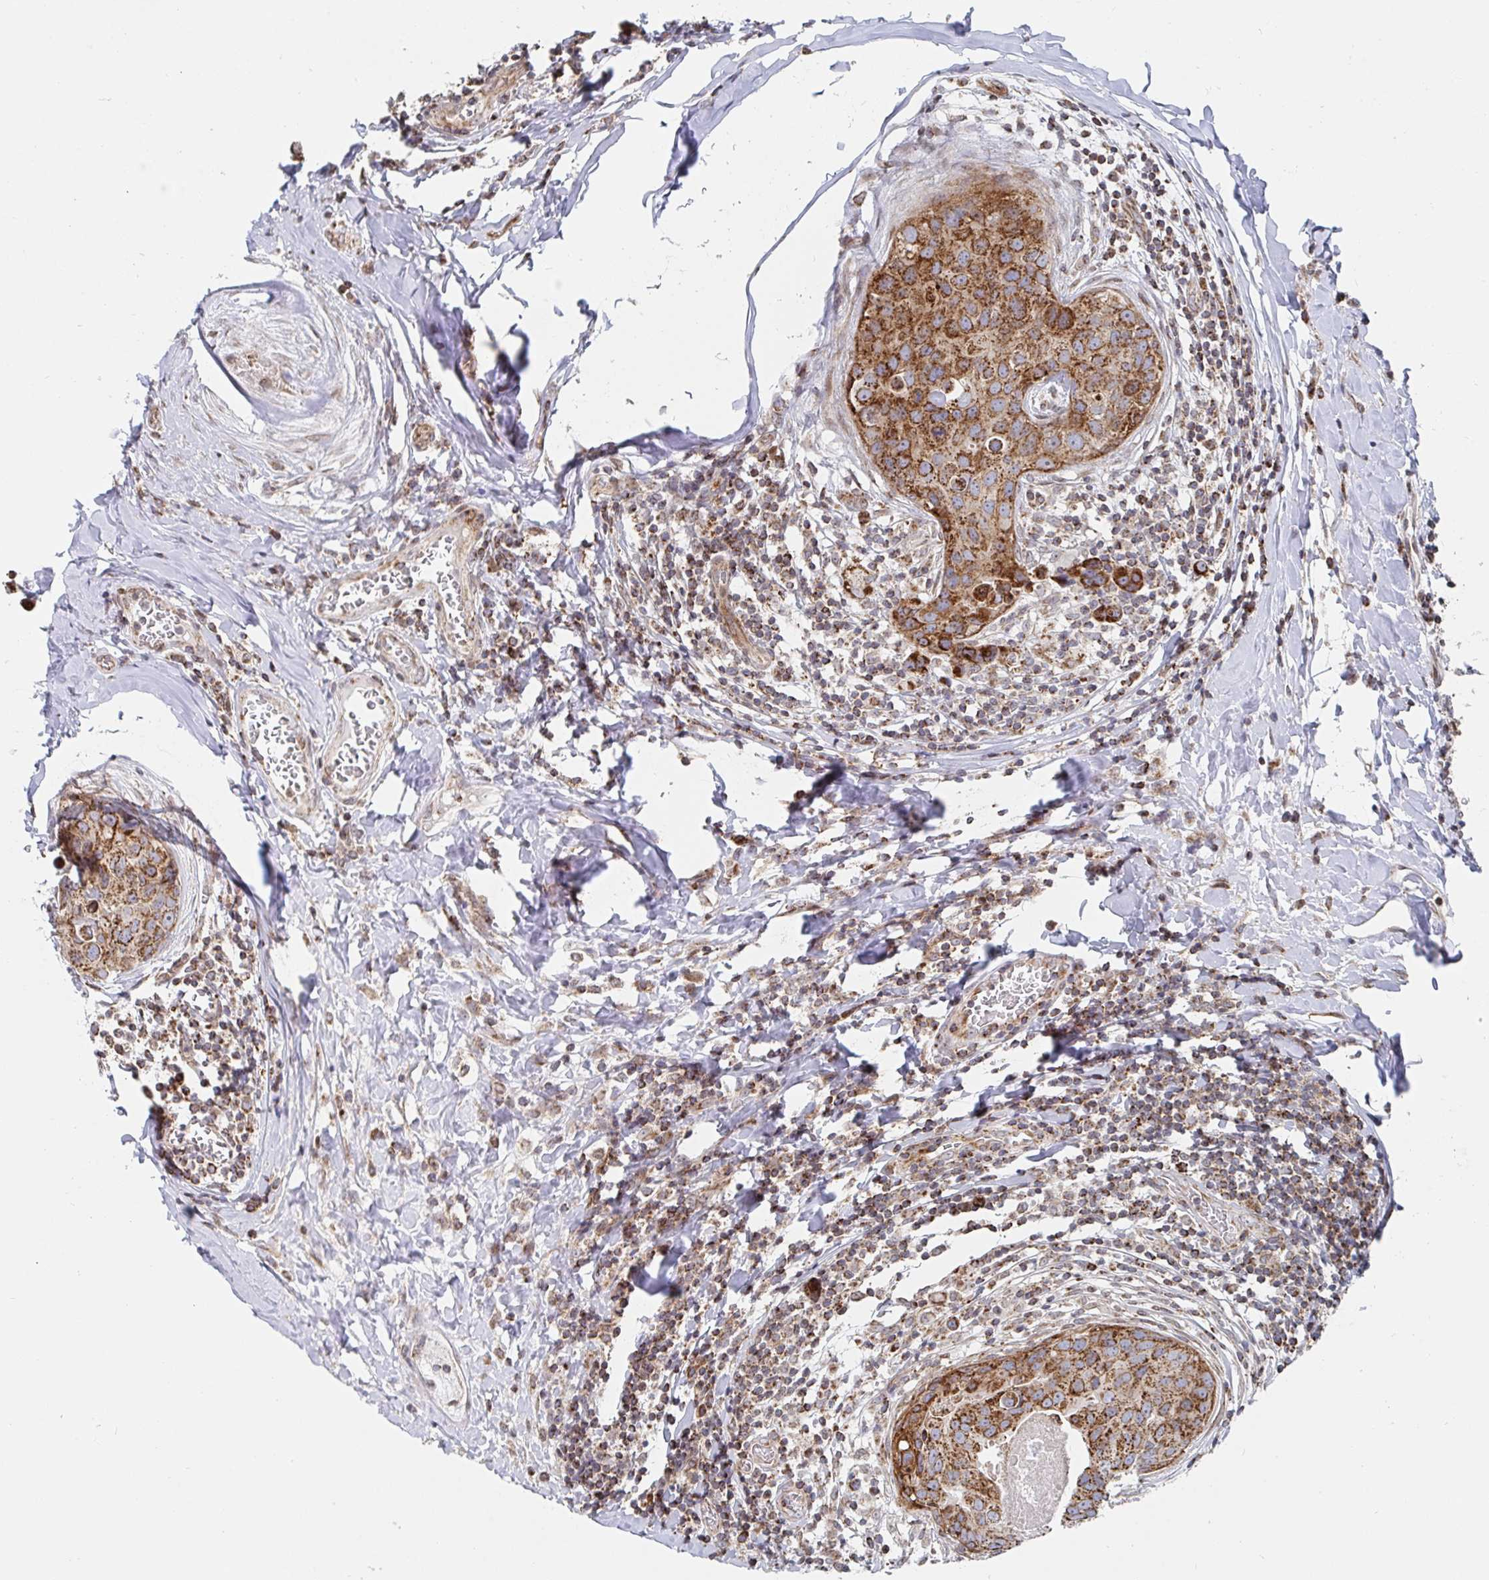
{"staining": {"intensity": "moderate", "quantity": ">75%", "location": "cytoplasmic/membranous"}, "tissue": "breast cancer", "cell_type": "Tumor cells", "image_type": "cancer", "snomed": [{"axis": "morphology", "description": "Duct carcinoma"}, {"axis": "topography", "description": "Breast"}], "caption": "There is medium levels of moderate cytoplasmic/membranous positivity in tumor cells of intraductal carcinoma (breast), as demonstrated by immunohistochemical staining (brown color).", "gene": "STARD8", "patient": {"sex": "female", "age": 24}}